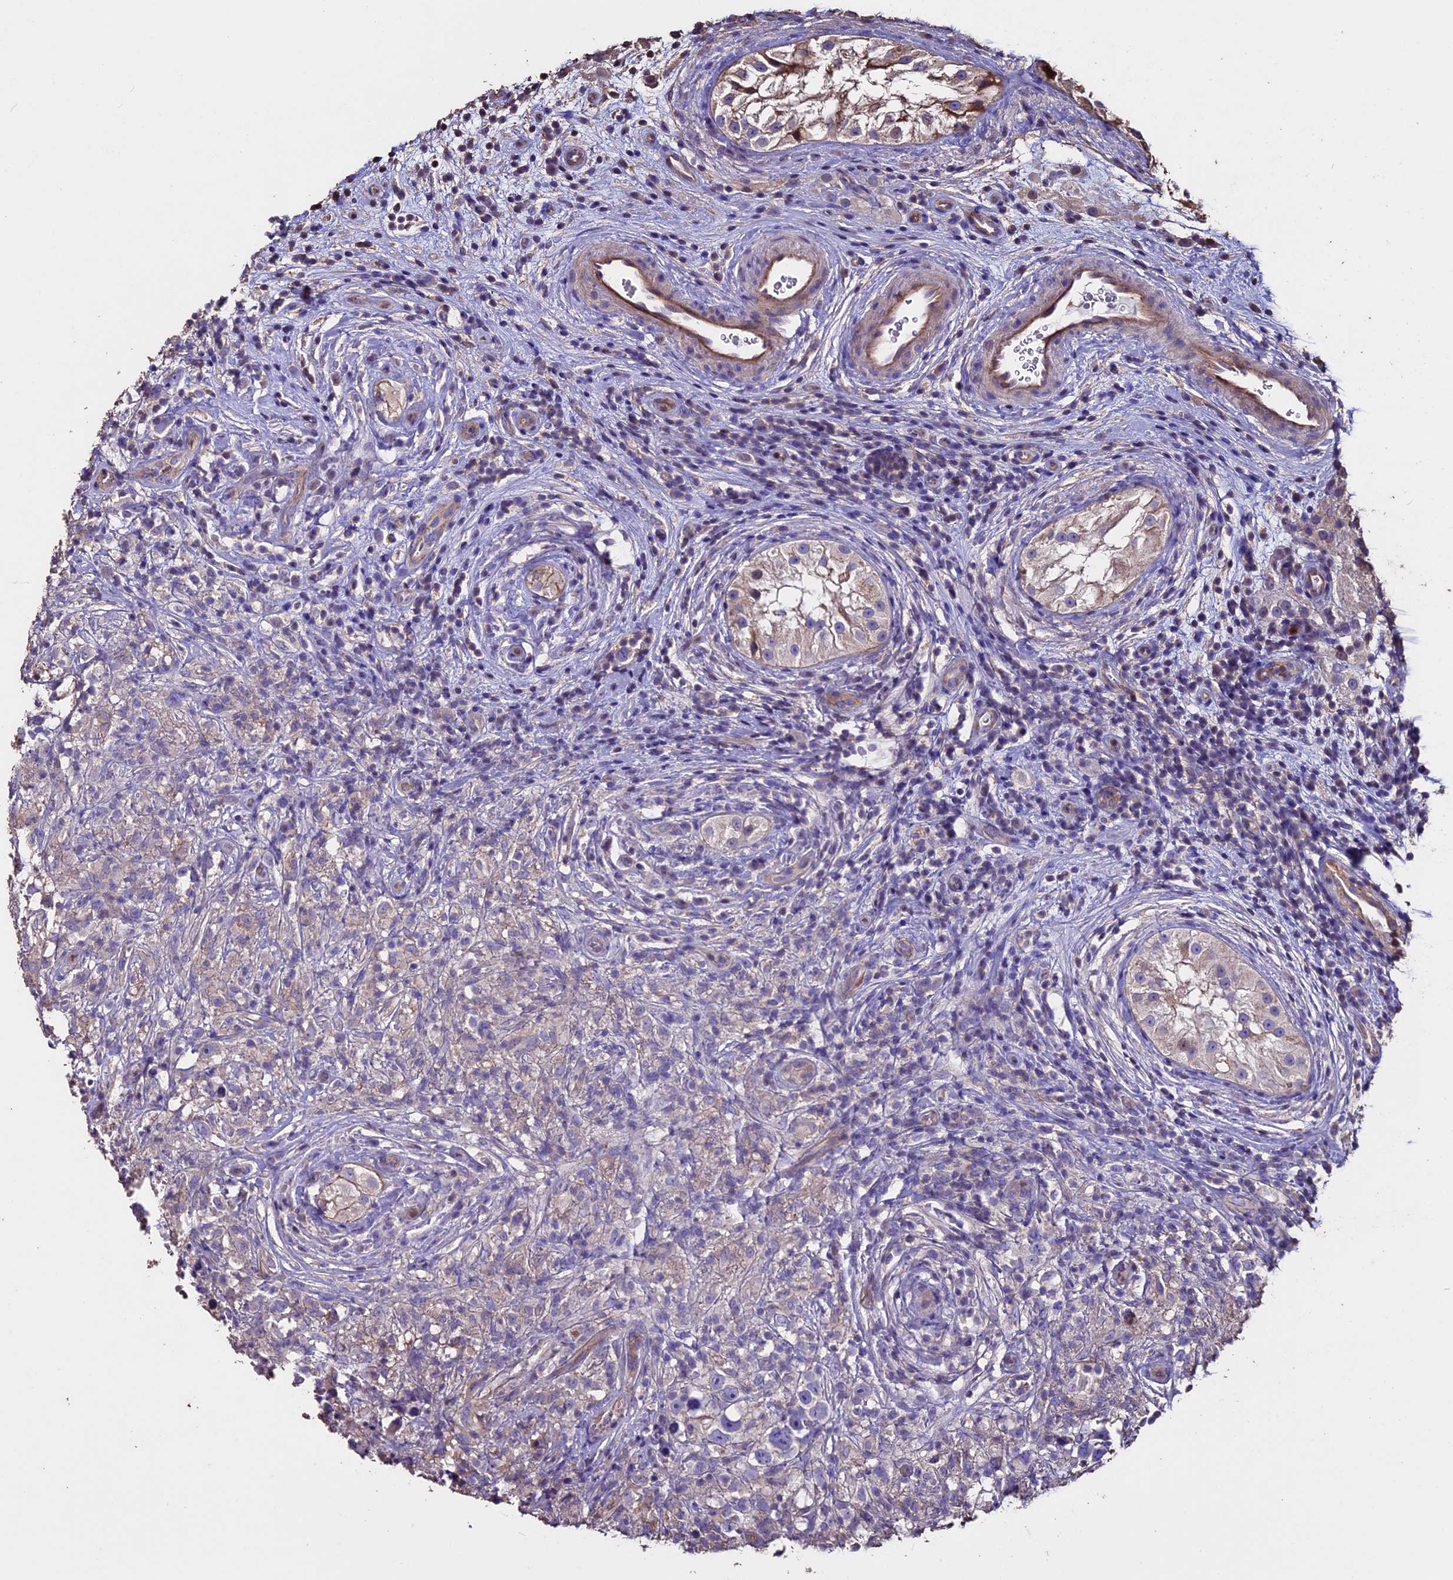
{"staining": {"intensity": "negative", "quantity": "none", "location": "none"}, "tissue": "testis cancer", "cell_type": "Tumor cells", "image_type": "cancer", "snomed": [{"axis": "morphology", "description": "Seminoma, NOS"}, {"axis": "topography", "description": "Testis"}], "caption": "Immunohistochemistry (IHC) histopathology image of testis cancer stained for a protein (brown), which reveals no positivity in tumor cells.", "gene": "USB1", "patient": {"sex": "male", "age": 49}}